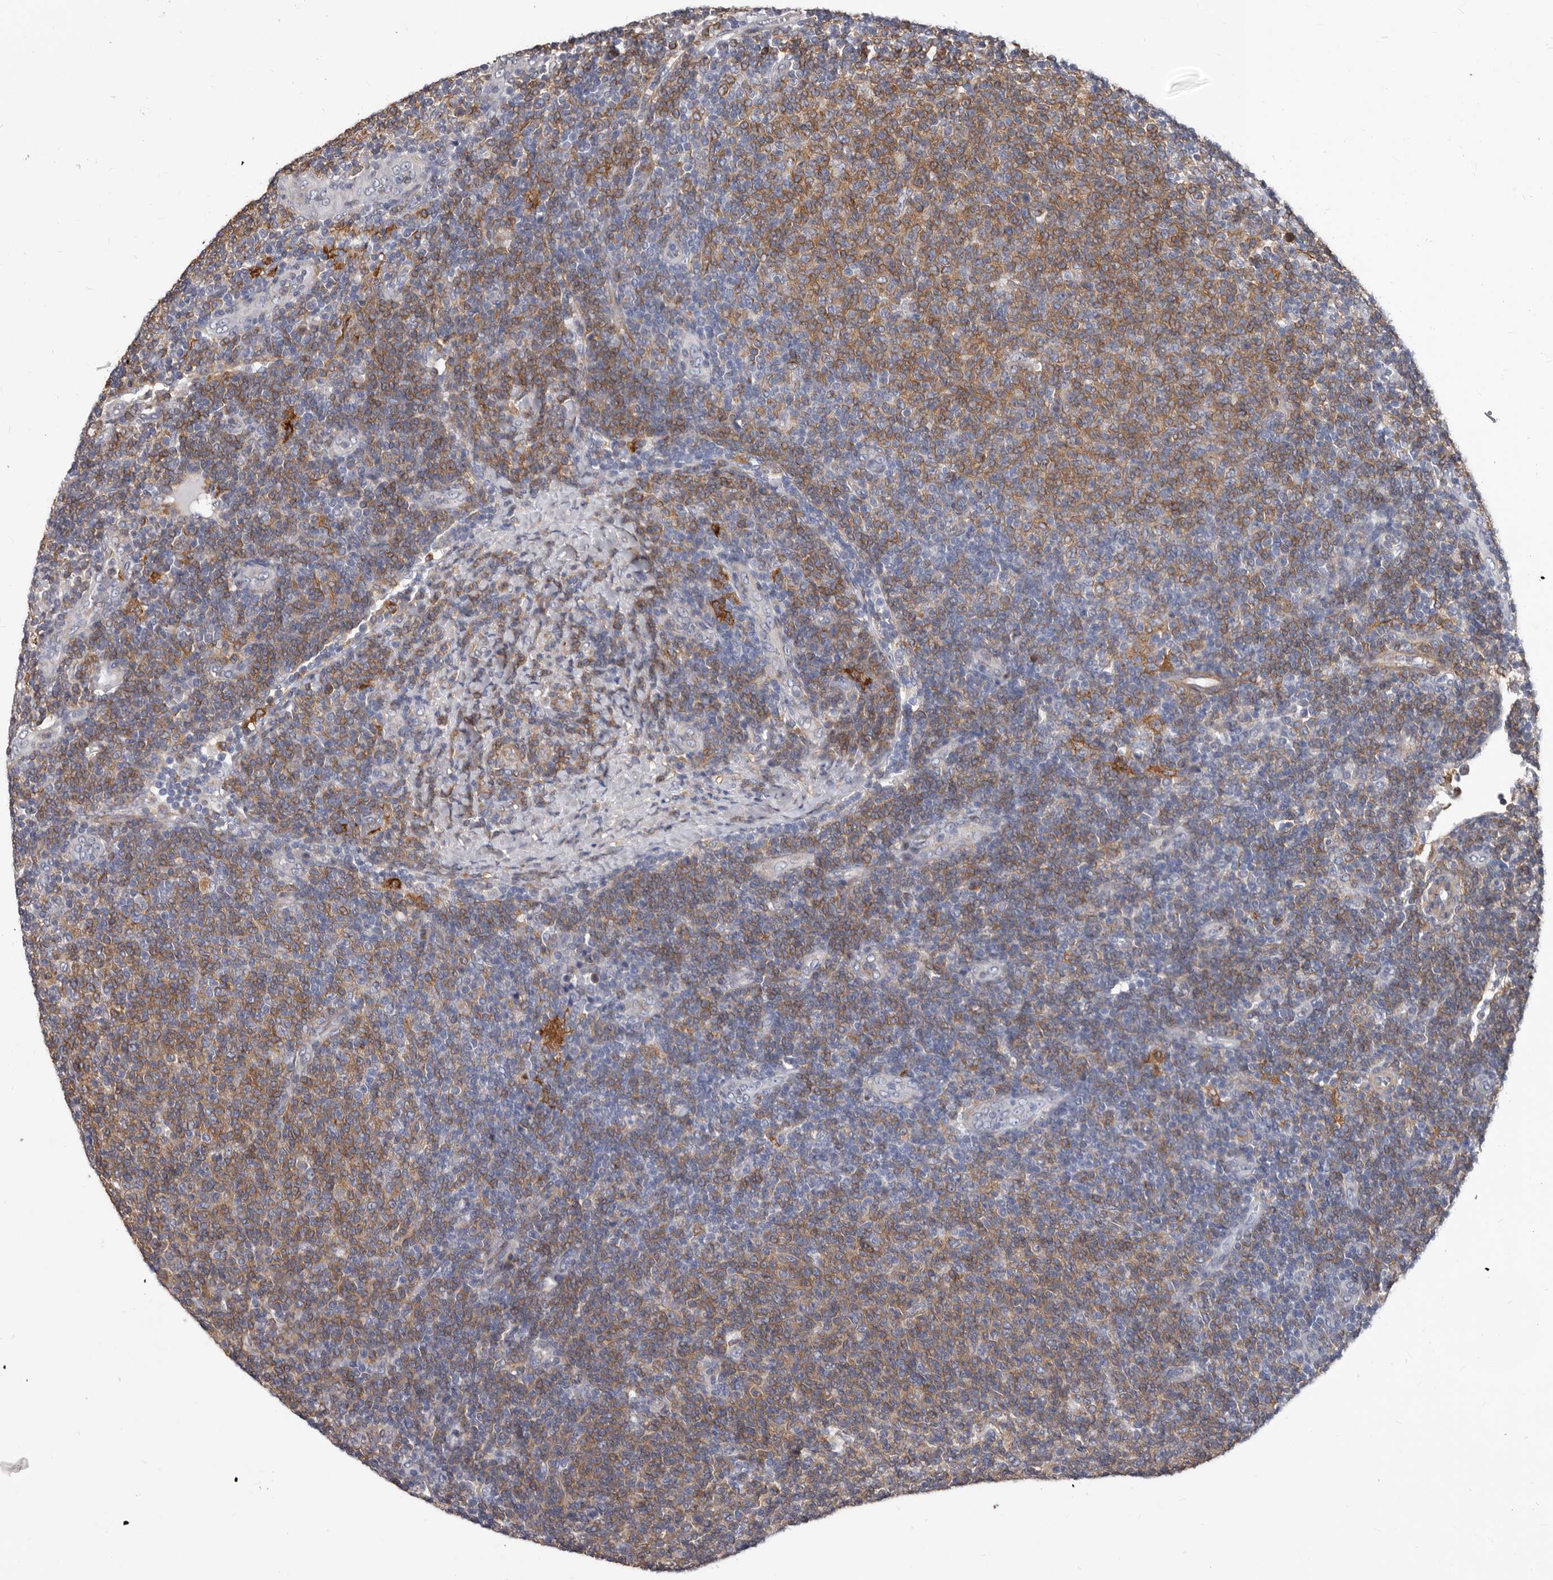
{"staining": {"intensity": "weak", "quantity": ">75%", "location": "cytoplasmic/membranous"}, "tissue": "lymphoma", "cell_type": "Tumor cells", "image_type": "cancer", "snomed": [{"axis": "morphology", "description": "Malignant lymphoma, non-Hodgkin's type, Low grade"}, {"axis": "topography", "description": "Lymph node"}], "caption": "Protein expression analysis of low-grade malignant lymphoma, non-Hodgkin's type shows weak cytoplasmic/membranous staining in about >75% of tumor cells.", "gene": "NIBAN1", "patient": {"sex": "male", "age": 66}}